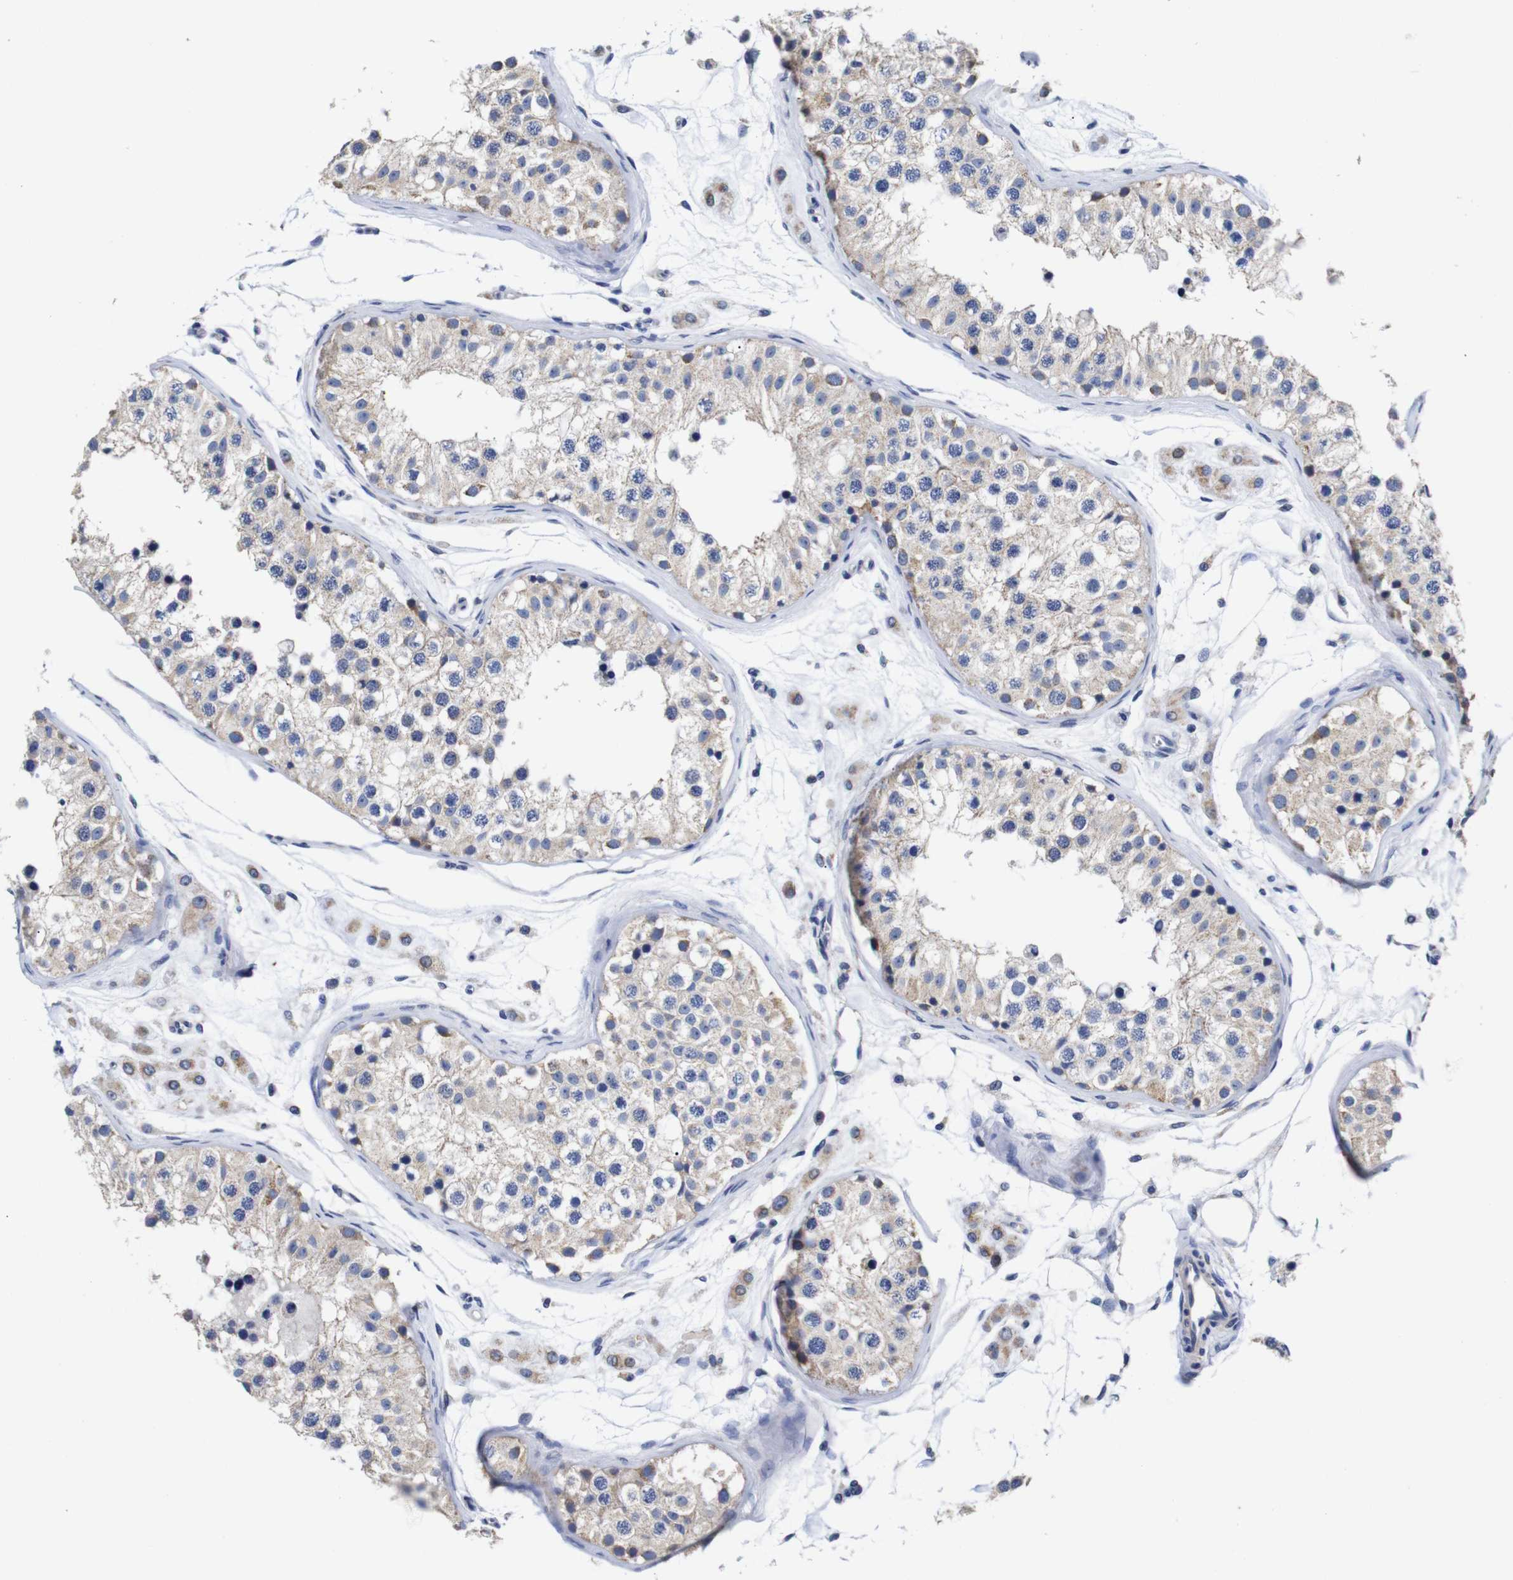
{"staining": {"intensity": "weak", "quantity": ">75%", "location": "cytoplasmic/membranous"}, "tissue": "testis", "cell_type": "Cells in seminiferous ducts", "image_type": "normal", "snomed": [{"axis": "morphology", "description": "Normal tissue, NOS"}, {"axis": "morphology", "description": "Adenocarcinoma, metastatic, NOS"}, {"axis": "topography", "description": "Testis"}], "caption": "Testis was stained to show a protein in brown. There is low levels of weak cytoplasmic/membranous expression in about >75% of cells in seminiferous ducts. (brown staining indicates protein expression, while blue staining denotes nuclei).", "gene": "OPN3", "patient": {"sex": "male", "age": 26}}